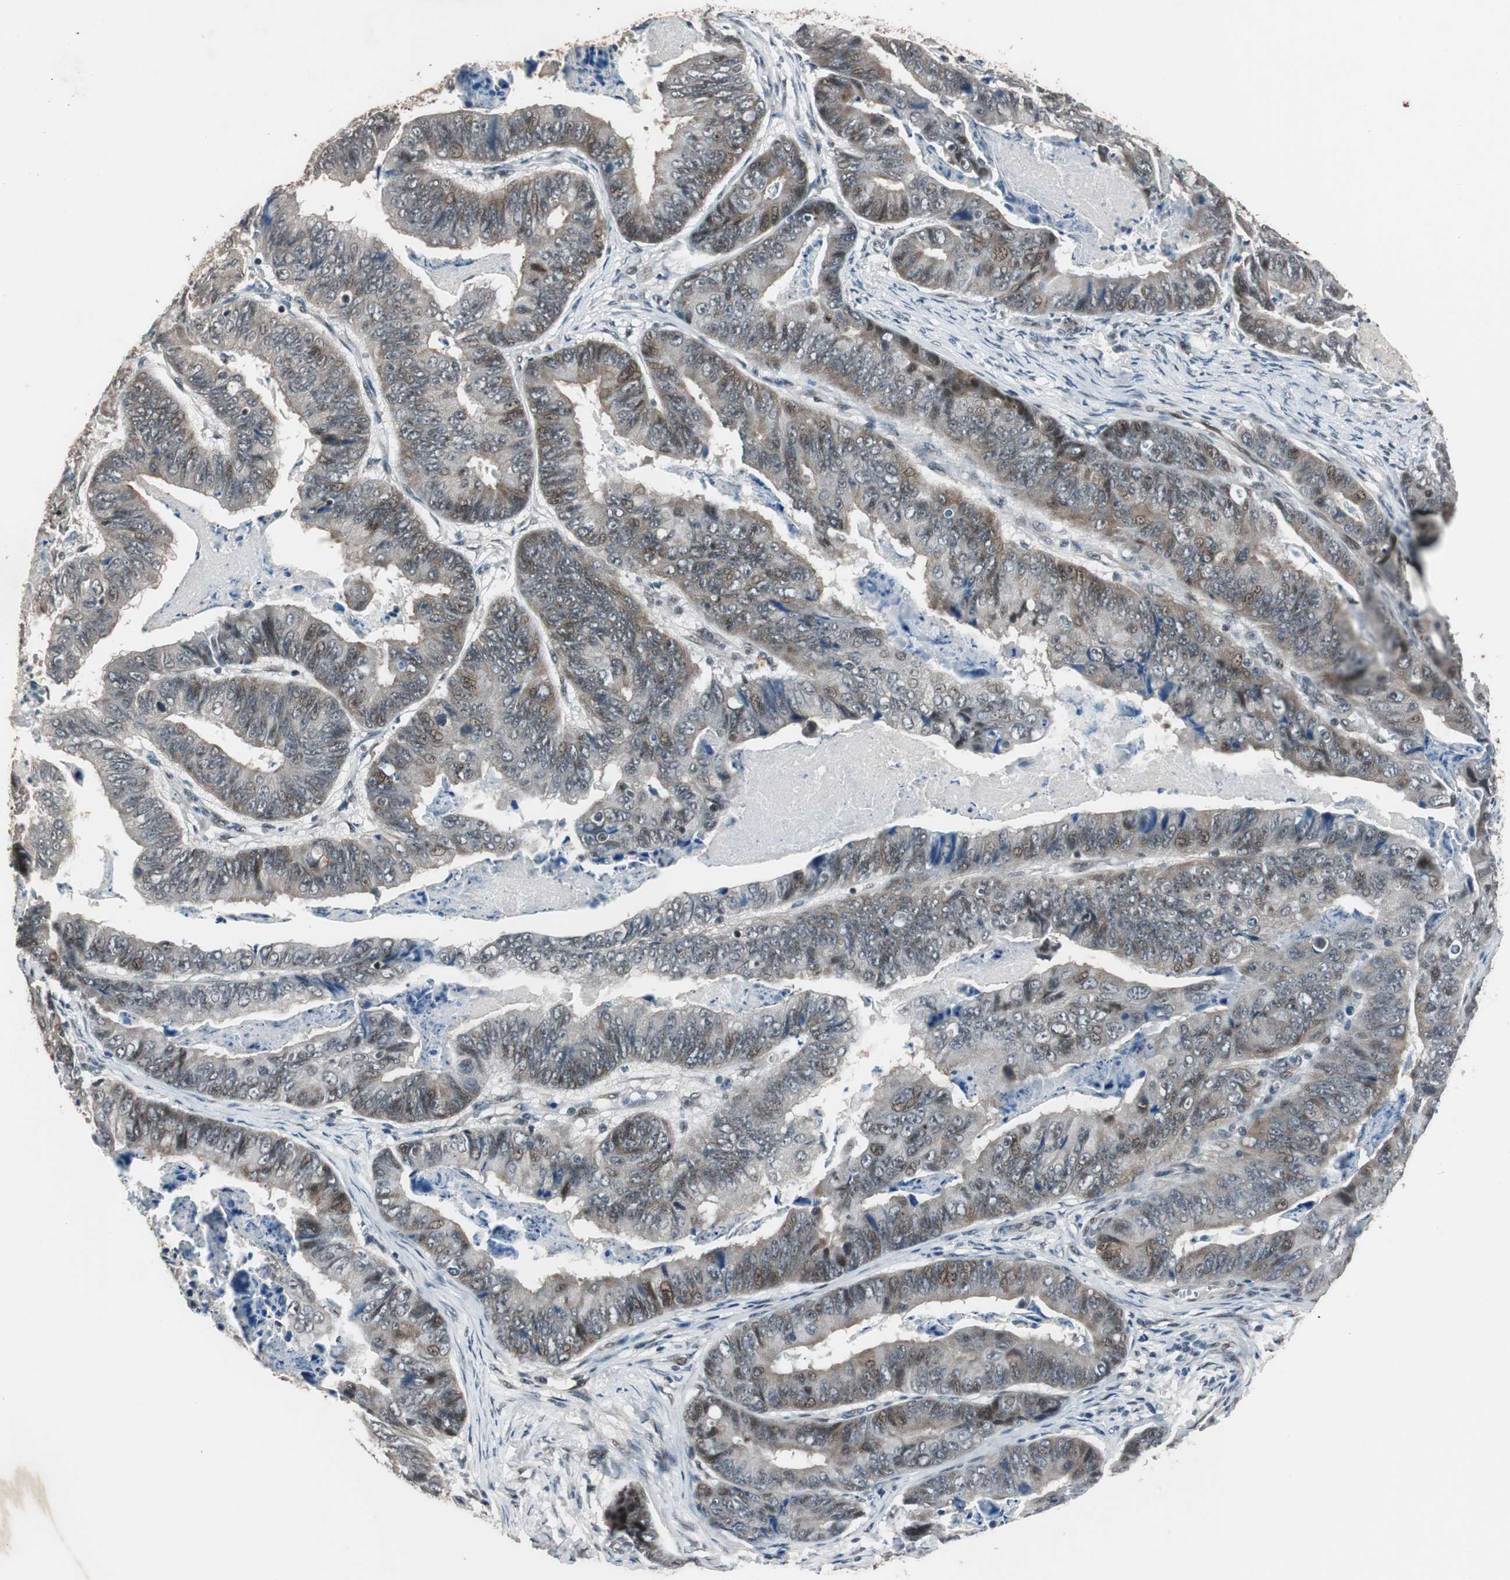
{"staining": {"intensity": "moderate", "quantity": "25%-75%", "location": "cytoplasmic/membranous,nuclear"}, "tissue": "stomach cancer", "cell_type": "Tumor cells", "image_type": "cancer", "snomed": [{"axis": "morphology", "description": "Adenocarcinoma, NOS"}, {"axis": "topography", "description": "Stomach, lower"}], "caption": "This photomicrograph reveals immunohistochemistry staining of adenocarcinoma (stomach), with medium moderate cytoplasmic/membranous and nuclear positivity in about 25%-75% of tumor cells.", "gene": "BOLA1", "patient": {"sex": "male", "age": 77}}